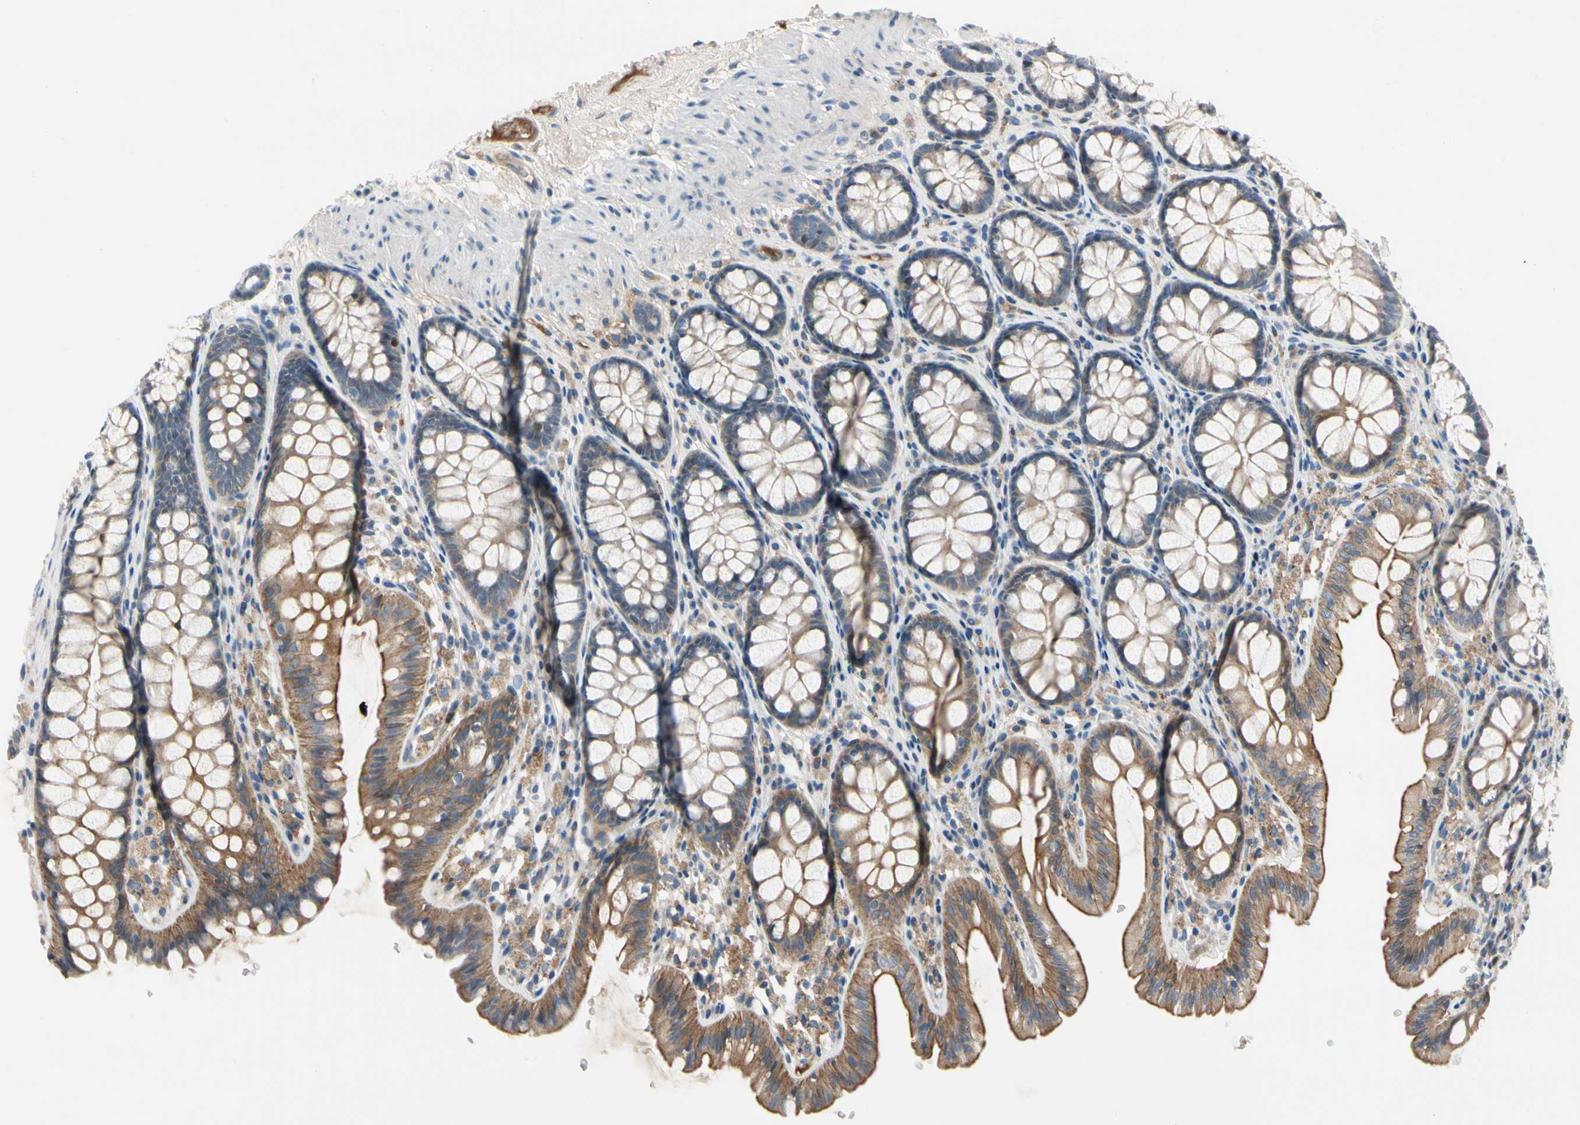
{"staining": {"intensity": "weak", "quantity": ">75%", "location": "cytoplasmic/membranous"}, "tissue": "colon", "cell_type": "Endothelial cells", "image_type": "normal", "snomed": [{"axis": "morphology", "description": "Normal tissue, NOS"}, {"axis": "topography", "description": "Colon"}], "caption": "A photomicrograph of colon stained for a protein displays weak cytoplasmic/membranous brown staining in endothelial cells.", "gene": "HJURP", "patient": {"sex": "female", "age": 55}}